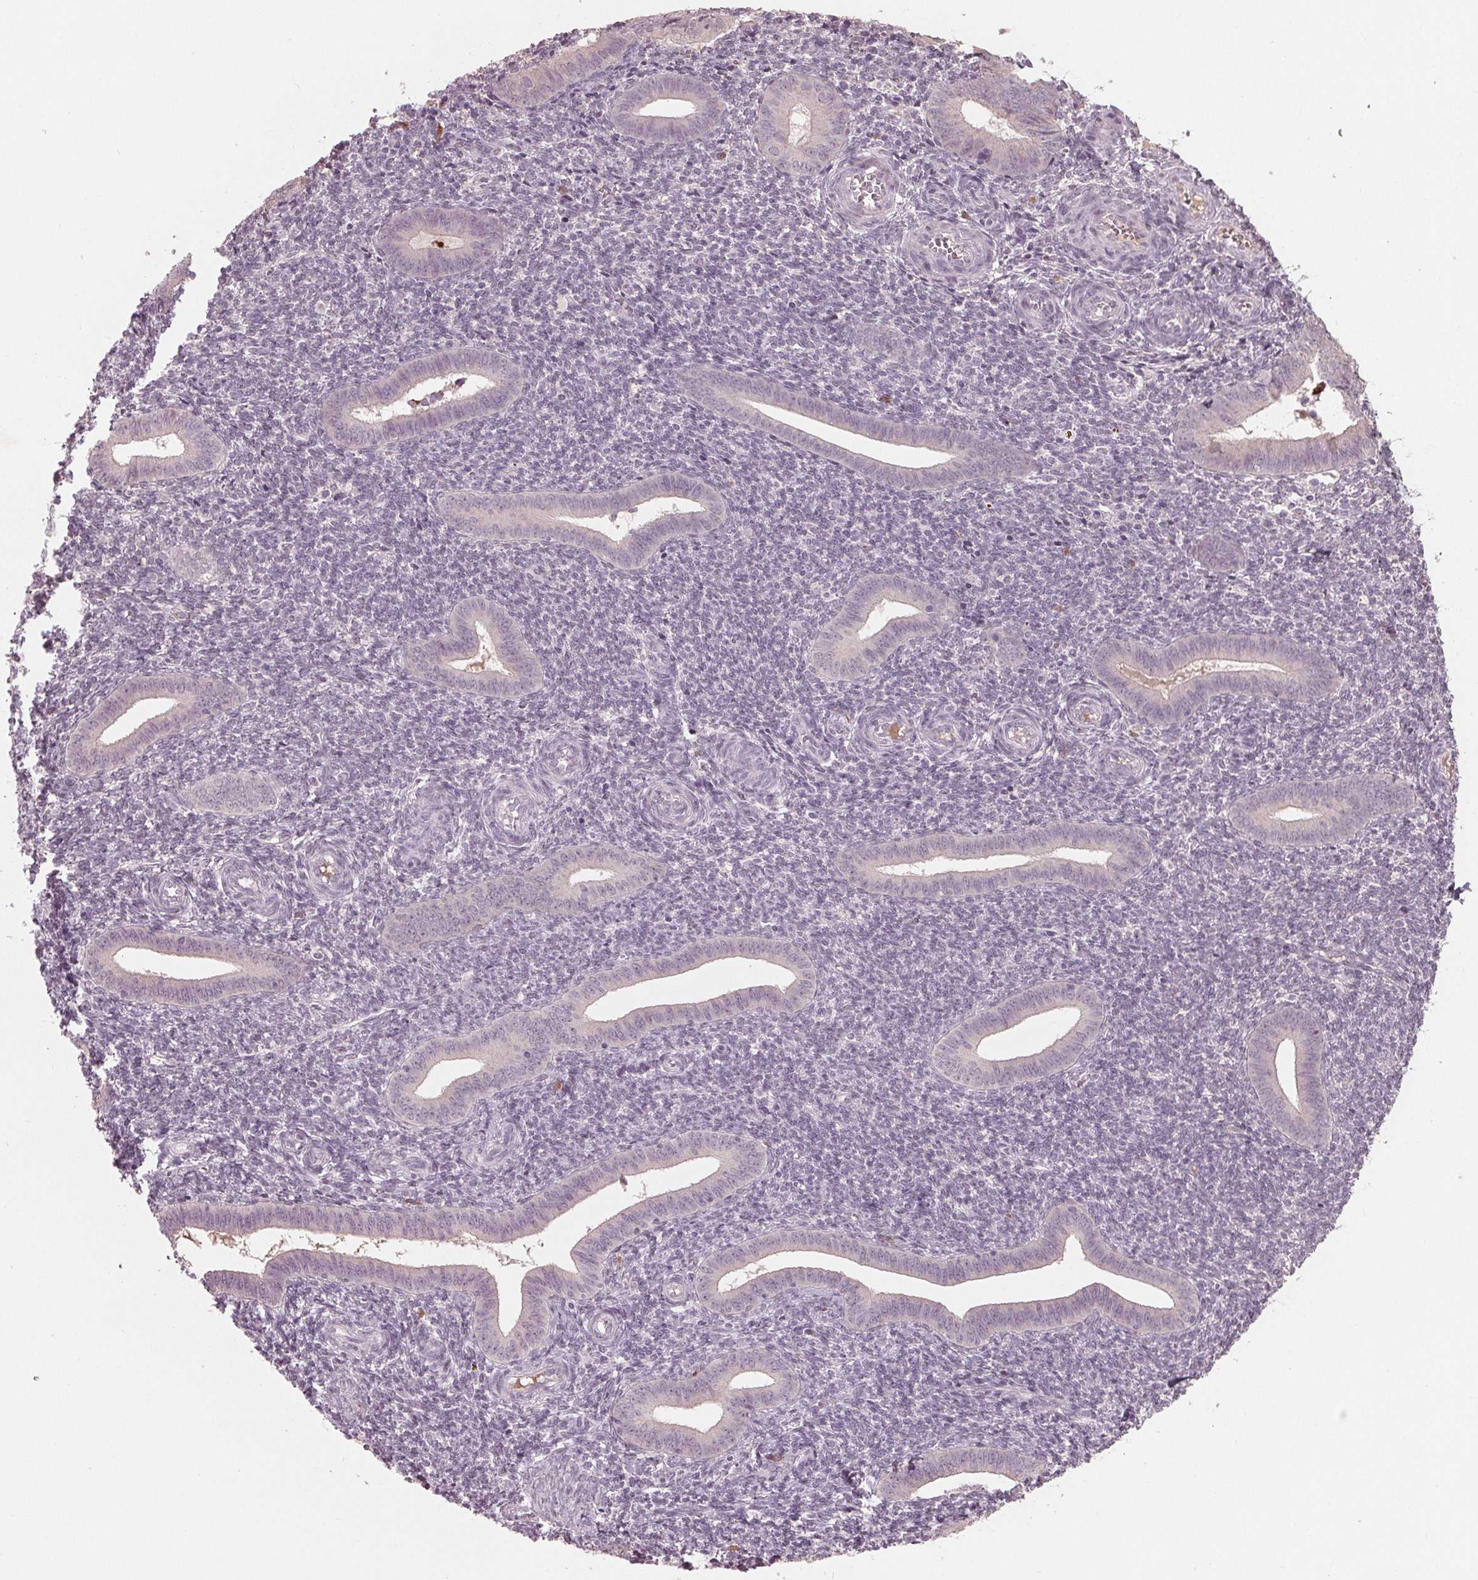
{"staining": {"intensity": "negative", "quantity": "none", "location": "none"}, "tissue": "endometrium", "cell_type": "Cells in endometrial stroma", "image_type": "normal", "snomed": [{"axis": "morphology", "description": "Normal tissue, NOS"}, {"axis": "topography", "description": "Endometrium"}], "caption": "Cells in endometrial stroma are negative for brown protein staining in unremarkable endometrium. Nuclei are stained in blue.", "gene": "CXCL16", "patient": {"sex": "female", "age": 25}}